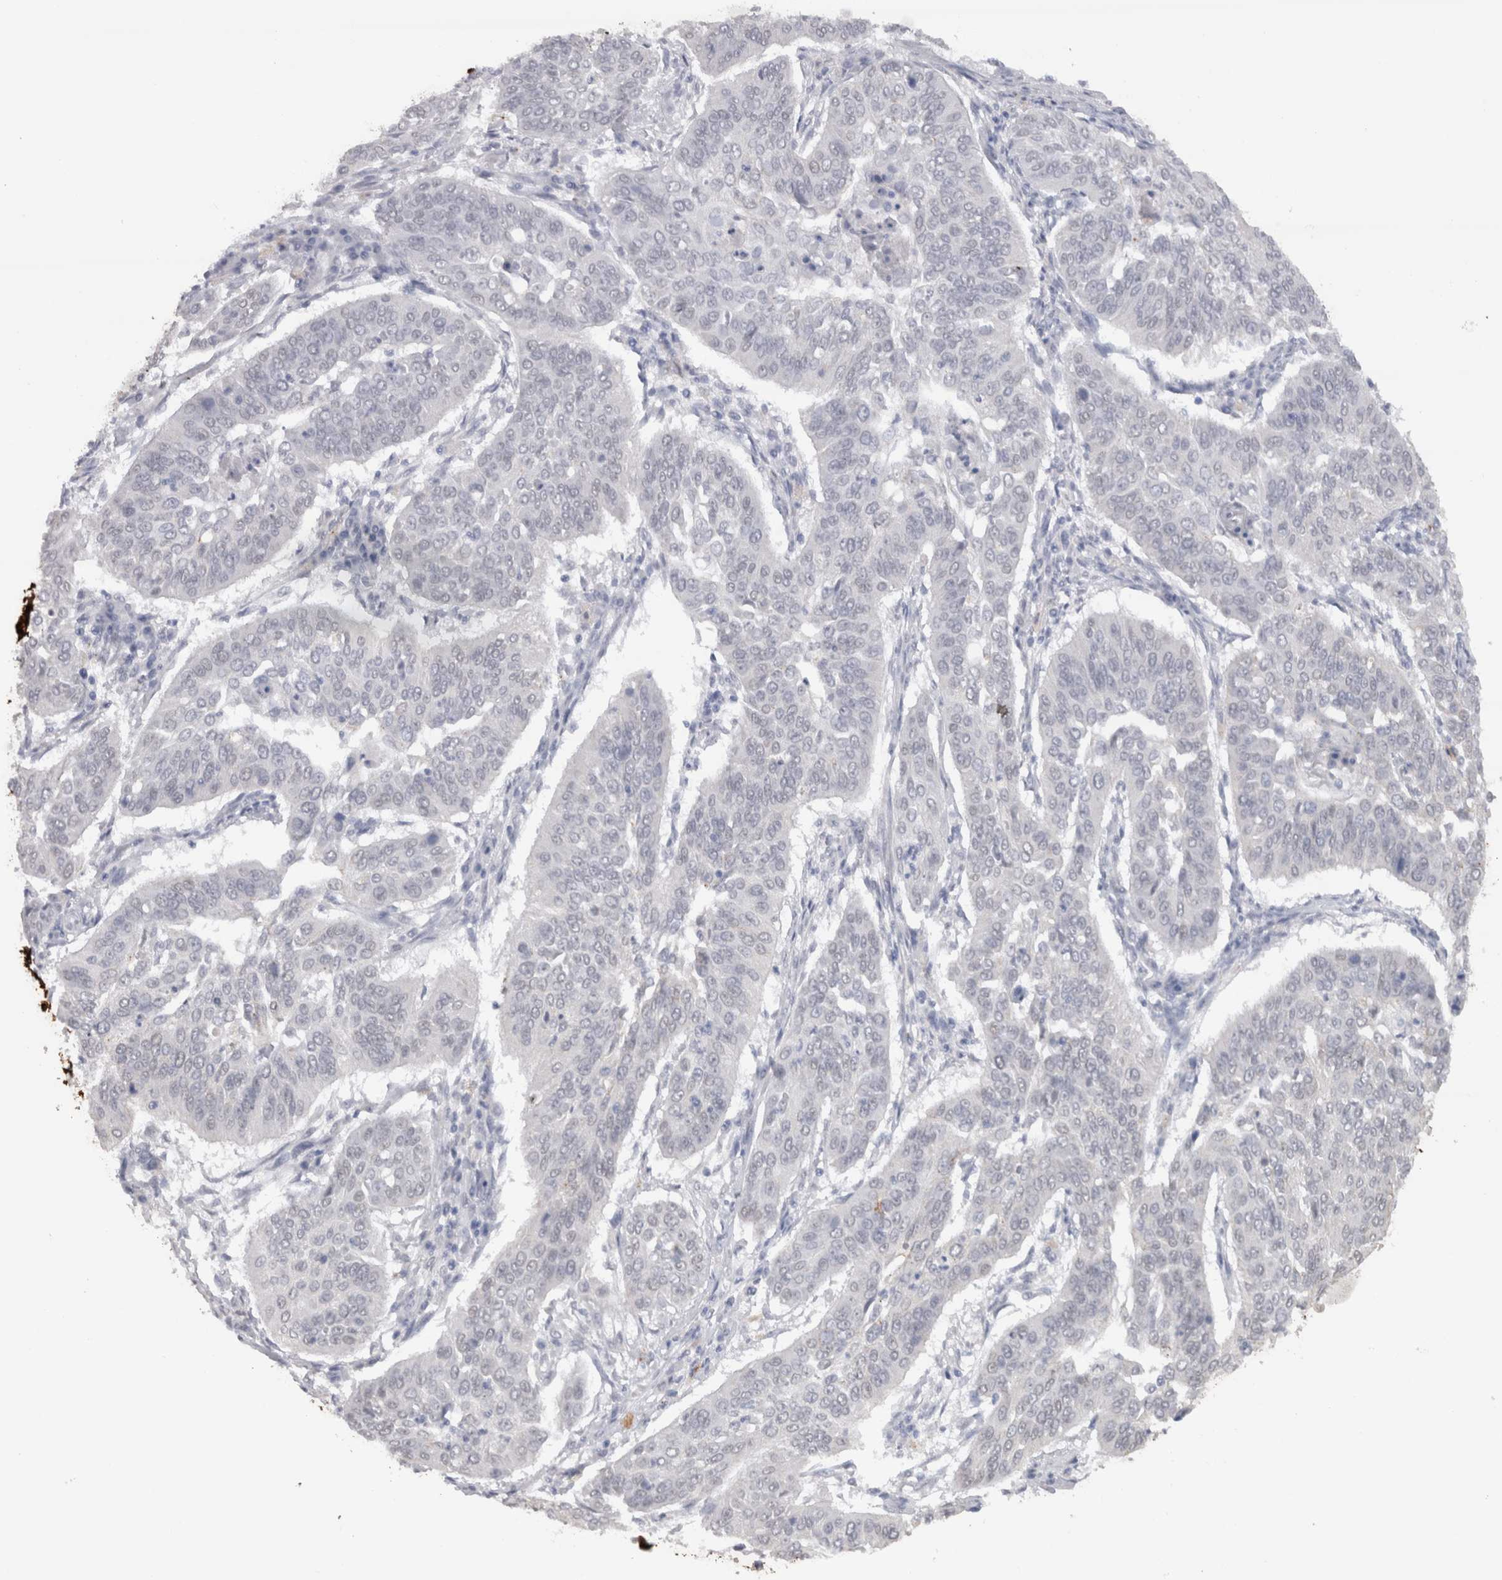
{"staining": {"intensity": "negative", "quantity": "none", "location": "none"}, "tissue": "cervical cancer", "cell_type": "Tumor cells", "image_type": "cancer", "snomed": [{"axis": "morphology", "description": "Normal tissue, NOS"}, {"axis": "morphology", "description": "Squamous cell carcinoma, NOS"}, {"axis": "topography", "description": "Cervix"}], "caption": "Tumor cells show no significant staining in cervical cancer (squamous cell carcinoma).", "gene": "CDH17", "patient": {"sex": "female", "age": 39}}